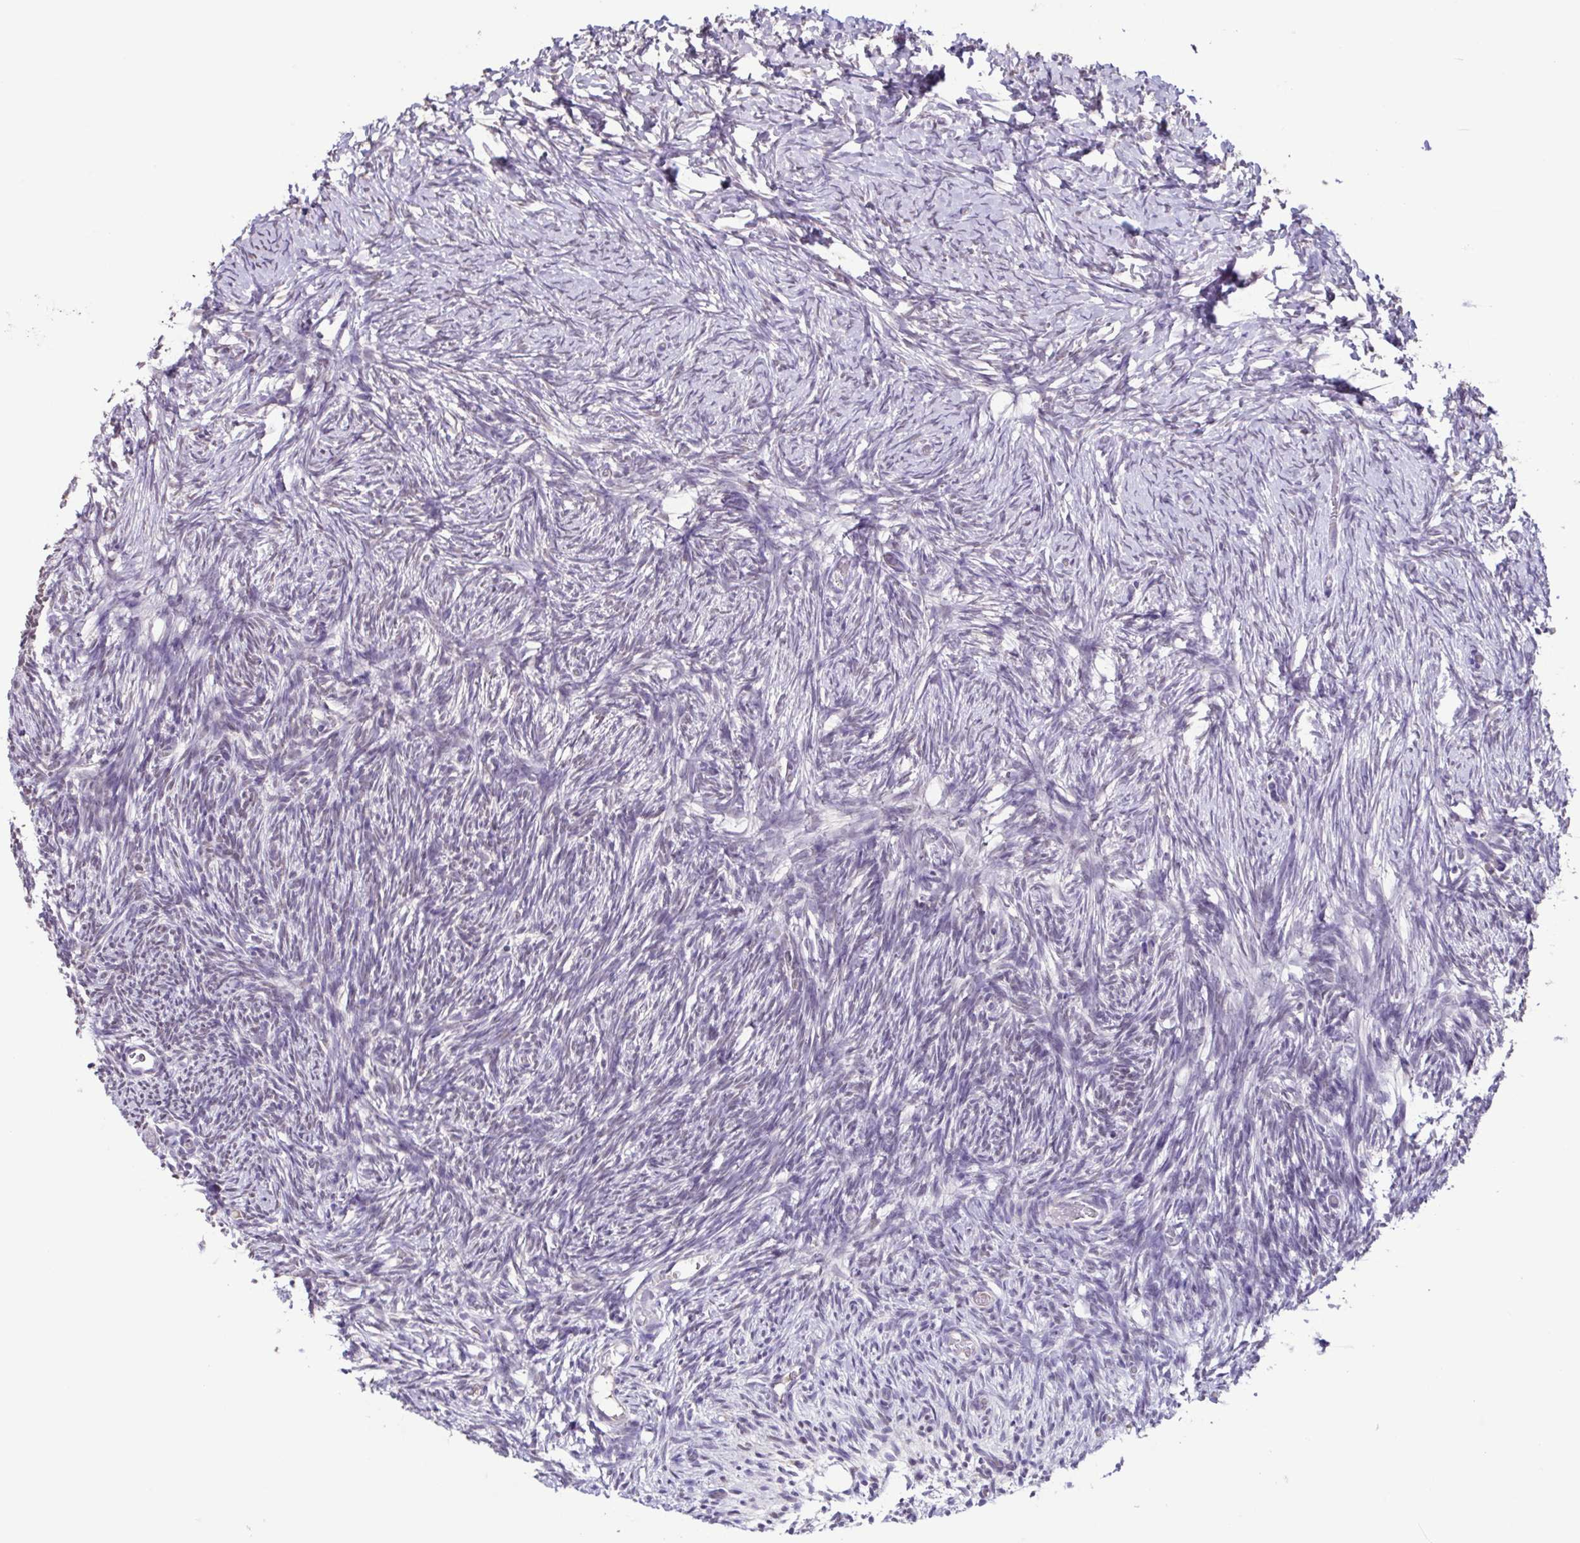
{"staining": {"intensity": "negative", "quantity": "none", "location": "none"}, "tissue": "ovary", "cell_type": "Follicle cells", "image_type": "normal", "snomed": [{"axis": "morphology", "description": "Normal tissue, NOS"}, {"axis": "topography", "description": "Ovary"}], "caption": "The histopathology image exhibits no significant staining in follicle cells of ovary. Nuclei are stained in blue.", "gene": "ACTRT3", "patient": {"sex": "female", "age": 39}}